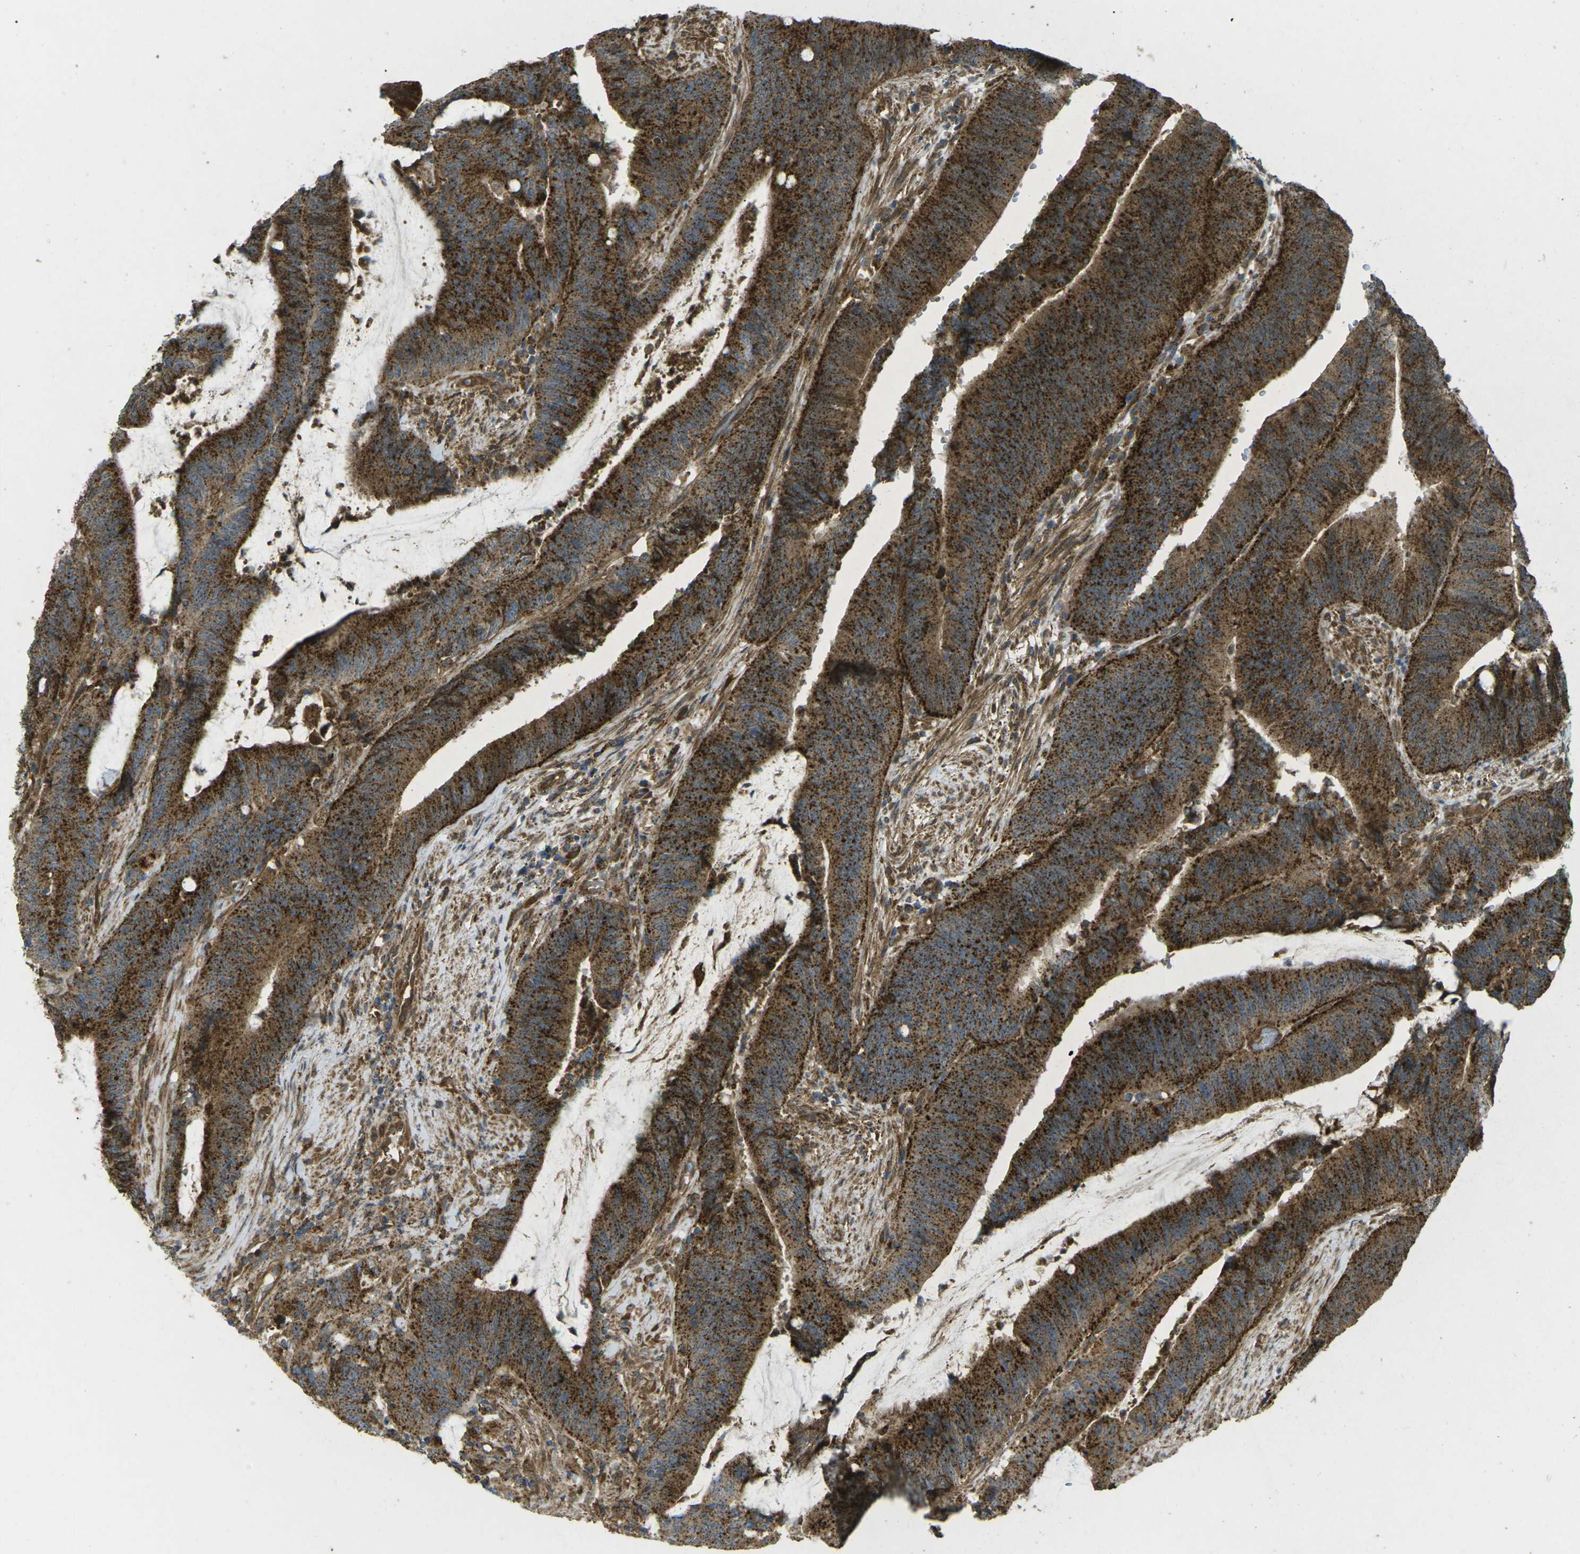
{"staining": {"intensity": "strong", "quantity": ">75%", "location": "cytoplasmic/membranous"}, "tissue": "colorectal cancer", "cell_type": "Tumor cells", "image_type": "cancer", "snomed": [{"axis": "morphology", "description": "Normal tissue, NOS"}, {"axis": "morphology", "description": "Adenocarcinoma, NOS"}, {"axis": "topography", "description": "Rectum"}], "caption": "IHC image of neoplastic tissue: colorectal cancer stained using immunohistochemistry (IHC) reveals high levels of strong protein expression localized specifically in the cytoplasmic/membranous of tumor cells, appearing as a cytoplasmic/membranous brown color.", "gene": "CHMP3", "patient": {"sex": "female", "age": 66}}